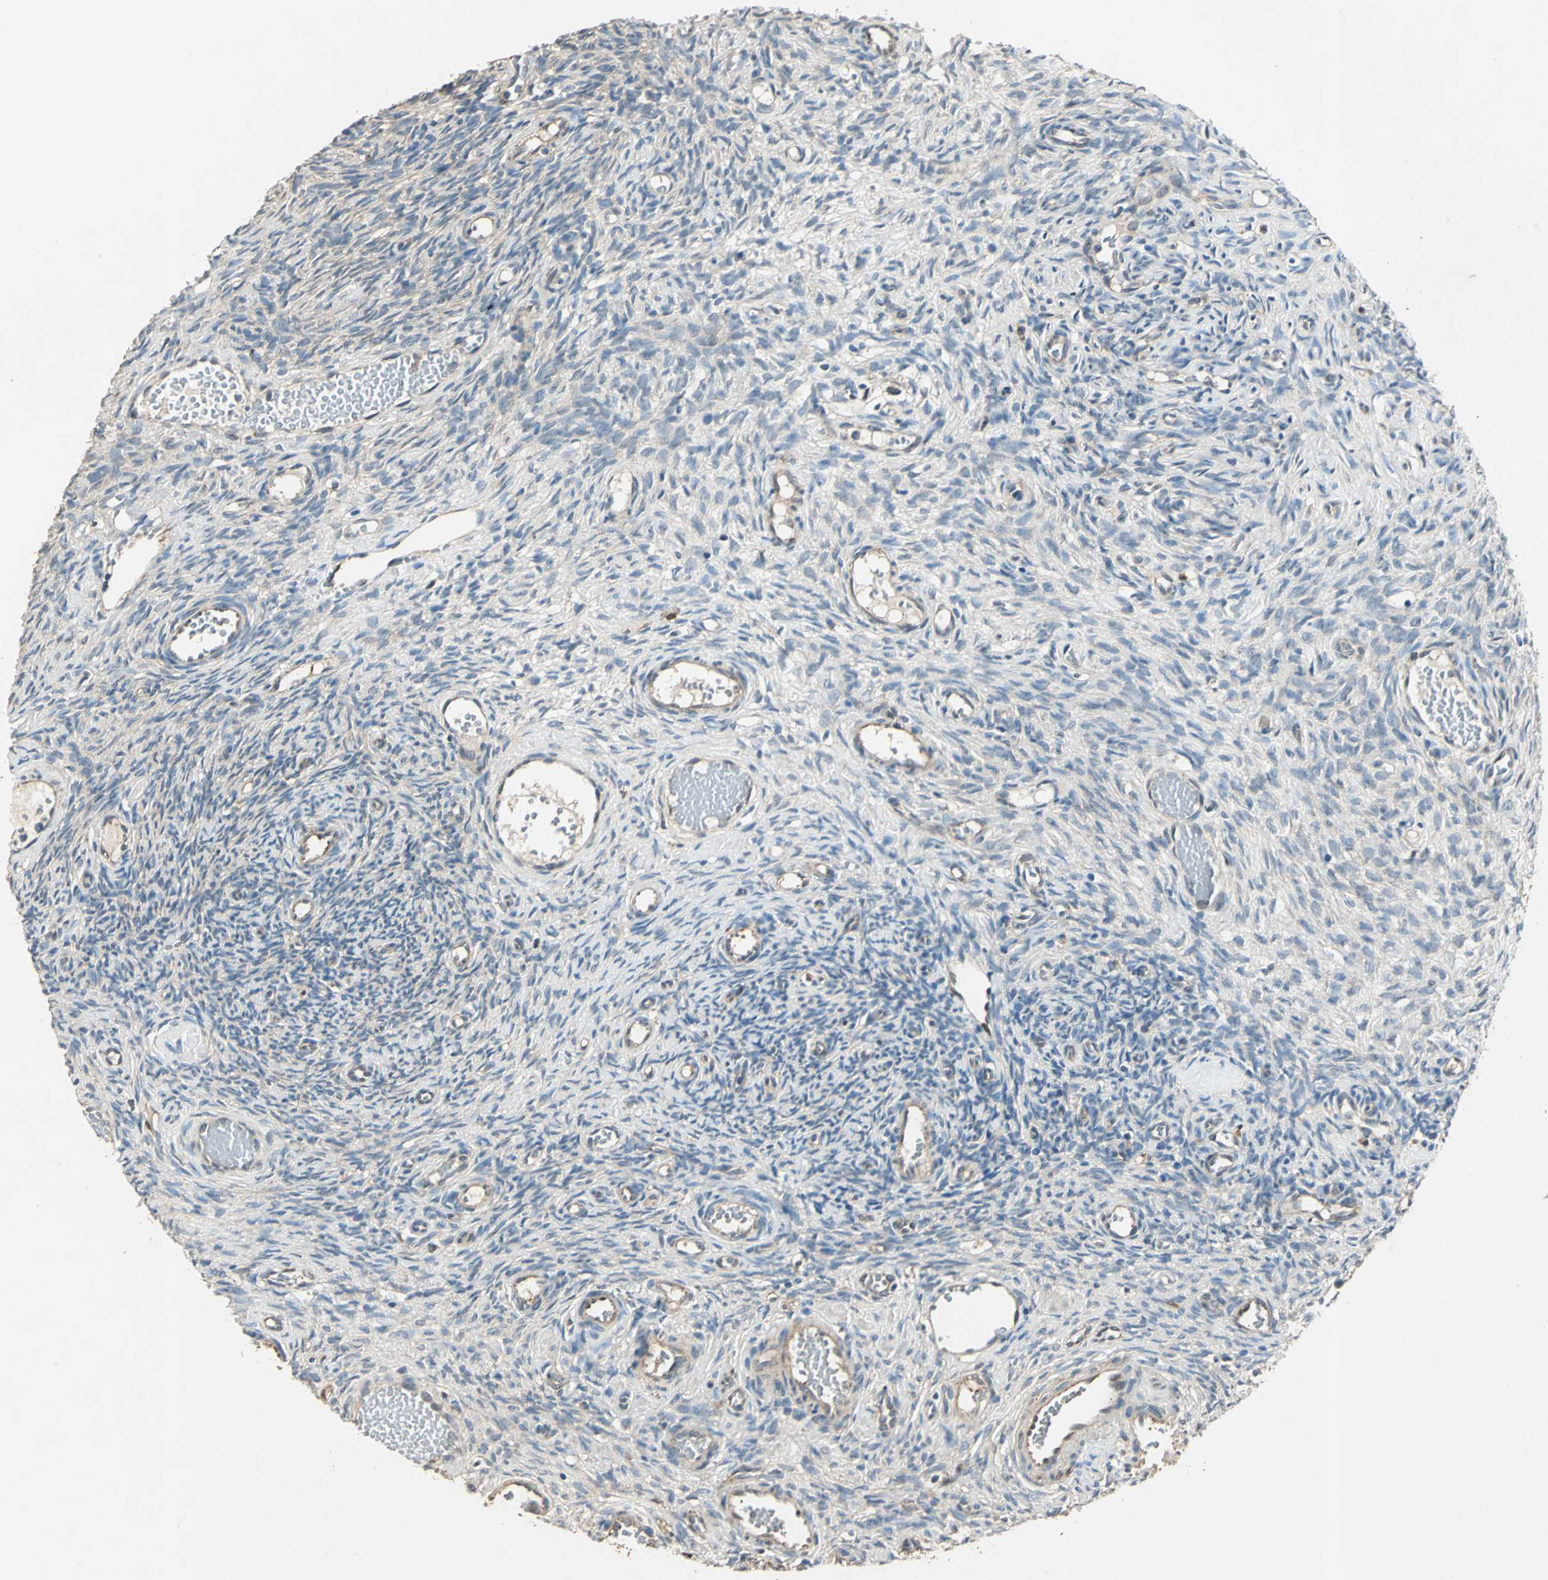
{"staining": {"intensity": "weak", "quantity": "25%-75%", "location": "cytoplasmic/membranous"}, "tissue": "ovary", "cell_type": "Ovarian stroma cells", "image_type": "normal", "snomed": [{"axis": "morphology", "description": "Normal tissue, NOS"}, {"axis": "topography", "description": "Ovary"}], "caption": "Immunohistochemistry (IHC) of benign ovary demonstrates low levels of weak cytoplasmic/membranous expression in about 25%-75% of ovarian stroma cells.", "gene": "RRM2B", "patient": {"sex": "female", "age": 35}}